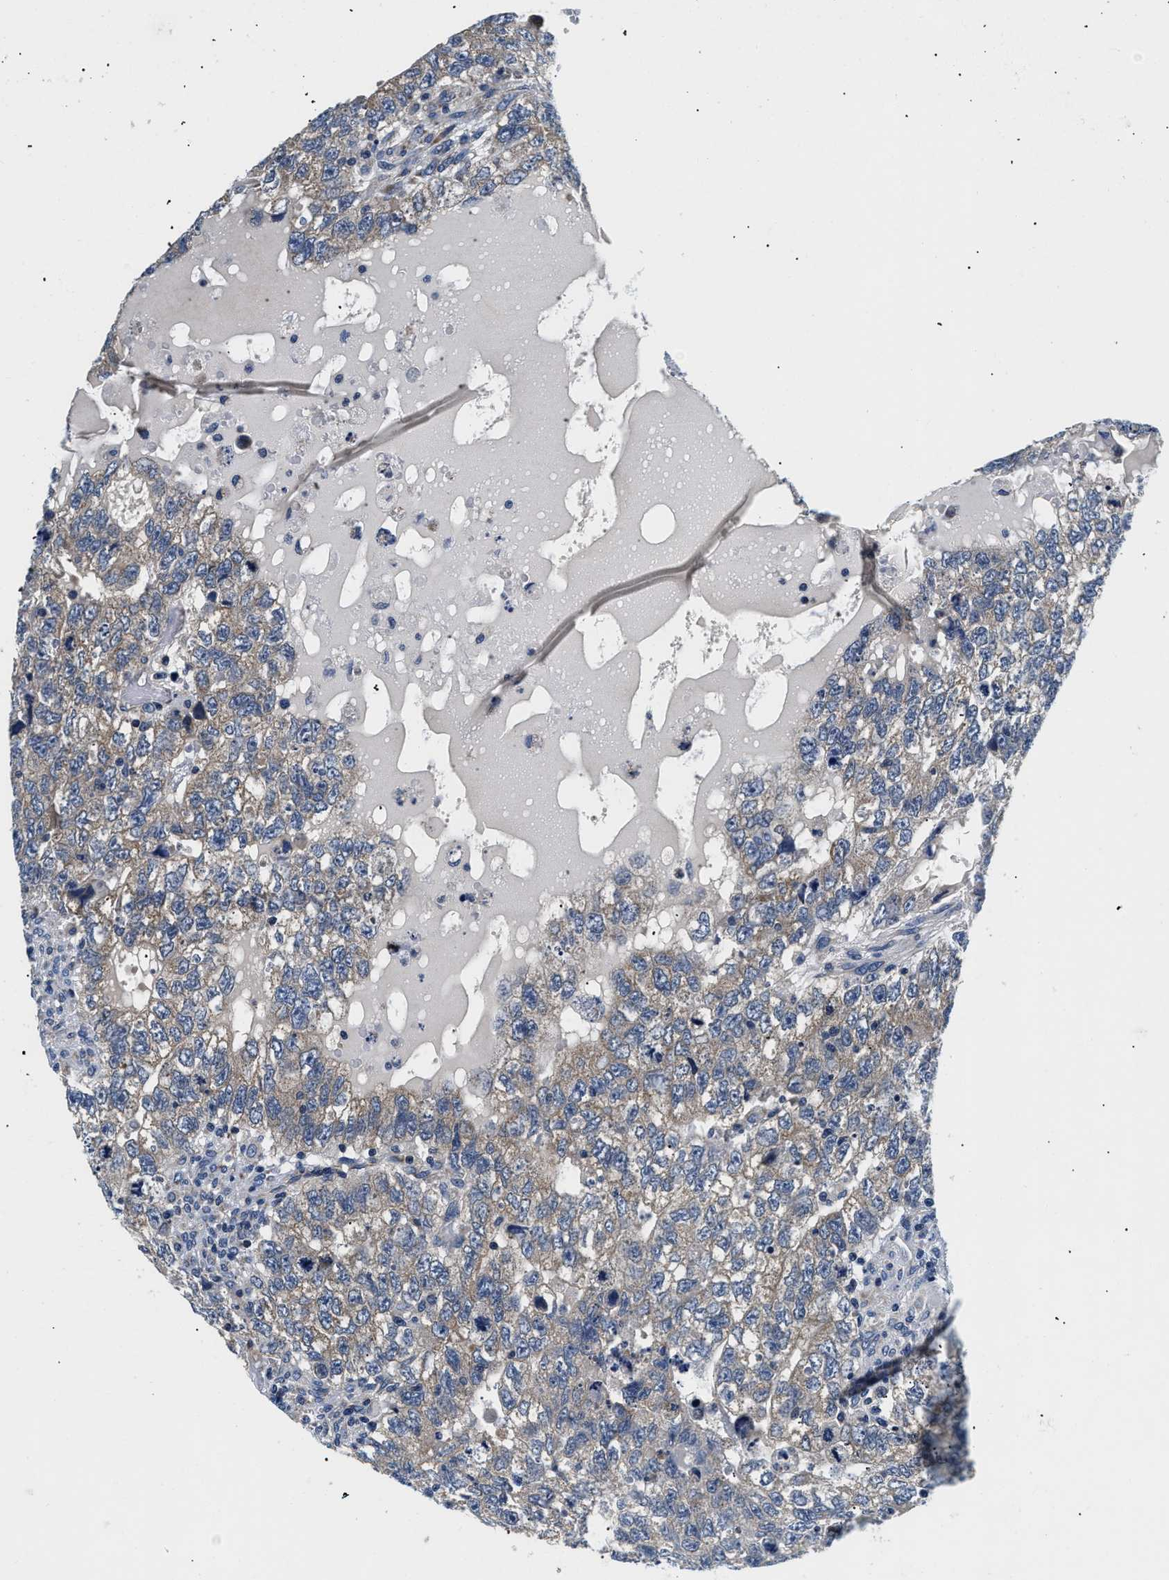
{"staining": {"intensity": "negative", "quantity": "none", "location": "none"}, "tissue": "testis cancer", "cell_type": "Tumor cells", "image_type": "cancer", "snomed": [{"axis": "morphology", "description": "Carcinoma, Embryonal, NOS"}, {"axis": "topography", "description": "Testis"}], "caption": "Embryonal carcinoma (testis) stained for a protein using IHC reveals no staining tumor cells.", "gene": "PDP1", "patient": {"sex": "male", "age": 36}}